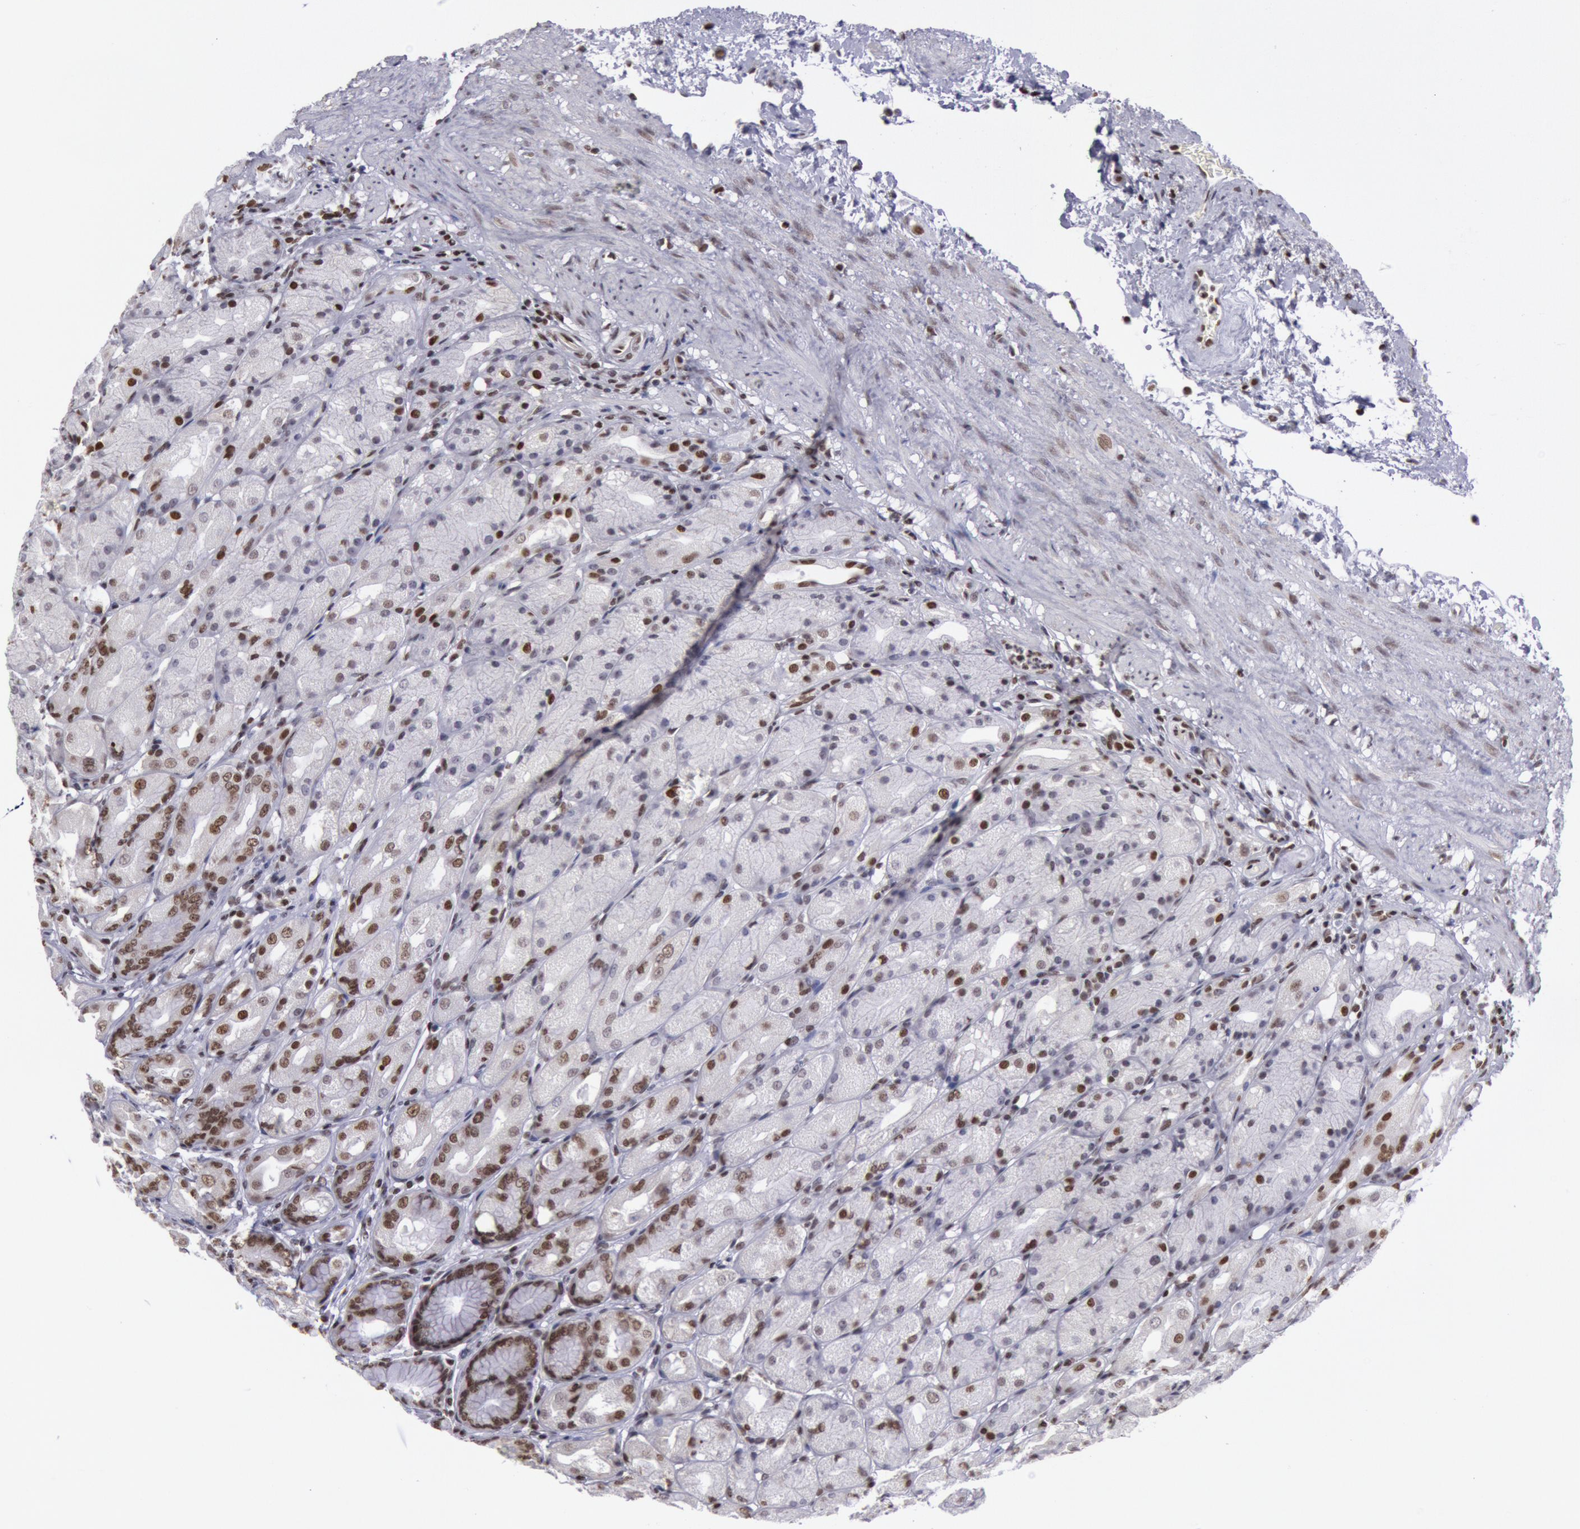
{"staining": {"intensity": "moderate", "quantity": ">75%", "location": "nuclear"}, "tissue": "stomach", "cell_type": "Glandular cells", "image_type": "normal", "snomed": [{"axis": "morphology", "description": "Normal tissue, NOS"}, {"axis": "topography", "description": "Stomach, upper"}], "caption": "Moderate nuclear protein expression is present in approximately >75% of glandular cells in stomach.", "gene": "NKAP", "patient": {"sex": "female", "age": 75}}